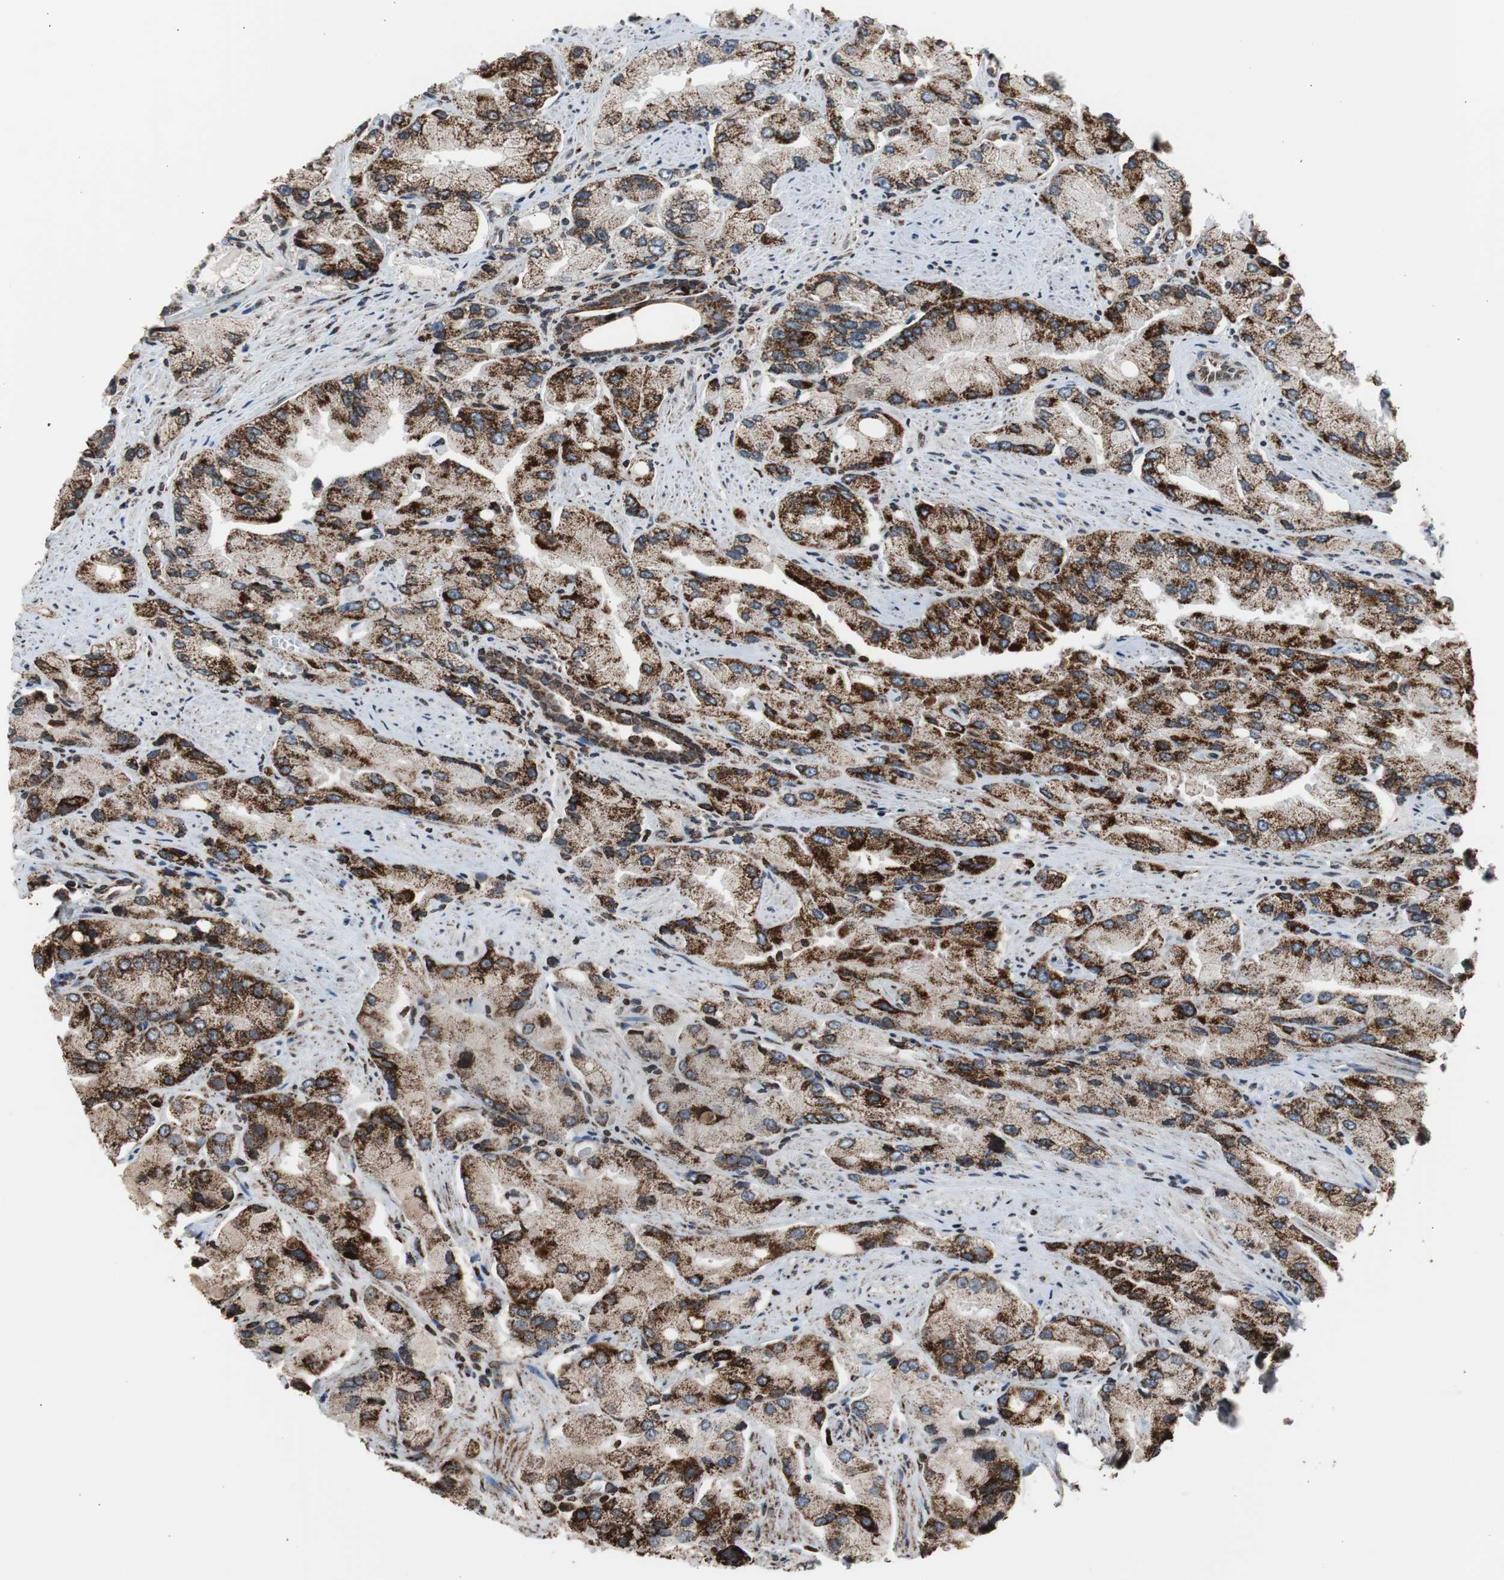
{"staining": {"intensity": "strong", "quantity": ">75%", "location": "cytoplasmic/membranous"}, "tissue": "prostate cancer", "cell_type": "Tumor cells", "image_type": "cancer", "snomed": [{"axis": "morphology", "description": "Adenocarcinoma, High grade"}, {"axis": "topography", "description": "Prostate"}], "caption": "IHC of prostate adenocarcinoma (high-grade) reveals high levels of strong cytoplasmic/membranous positivity in approximately >75% of tumor cells.", "gene": "HSPA9", "patient": {"sex": "male", "age": 58}}